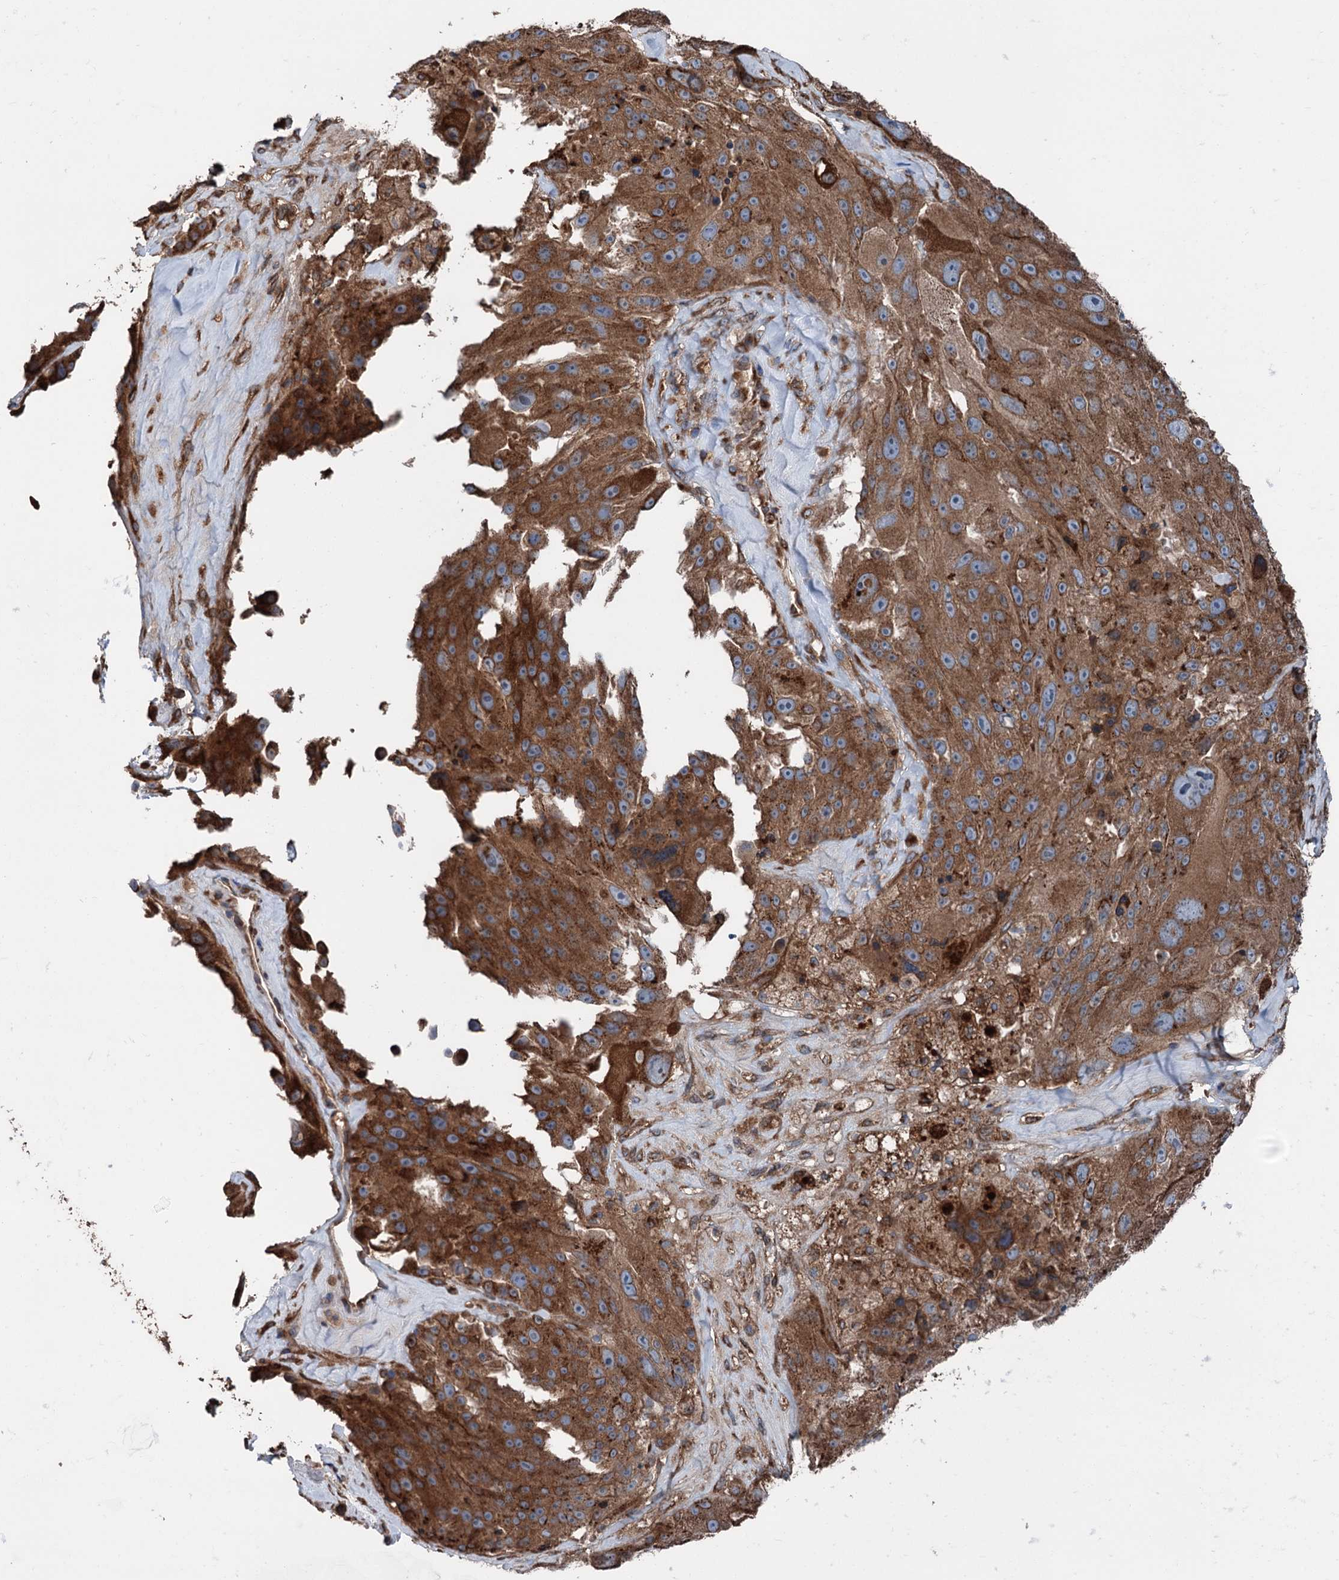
{"staining": {"intensity": "strong", "quantity": ">75%", "location": "cytoplasmic/membranous"}, "tissue": "melanoma", "cell_type": "Tumor cells", "image_type": "cancer", "snomed": [{"axis": "morphology", "description": "Malignant melanoma, Metastatic site"}, {"axis": "topography", "description": "Lymph node"}], "caption": "Tumor cells reveal strong cytoplasmic/membranous staining in approximately >75% of cells in melanoma. (DAB IHC, brown staining for protein, blue staining for nuclei).", "gene": "CALCOCO1", "patient": {"sex": "male", "age": 62}}